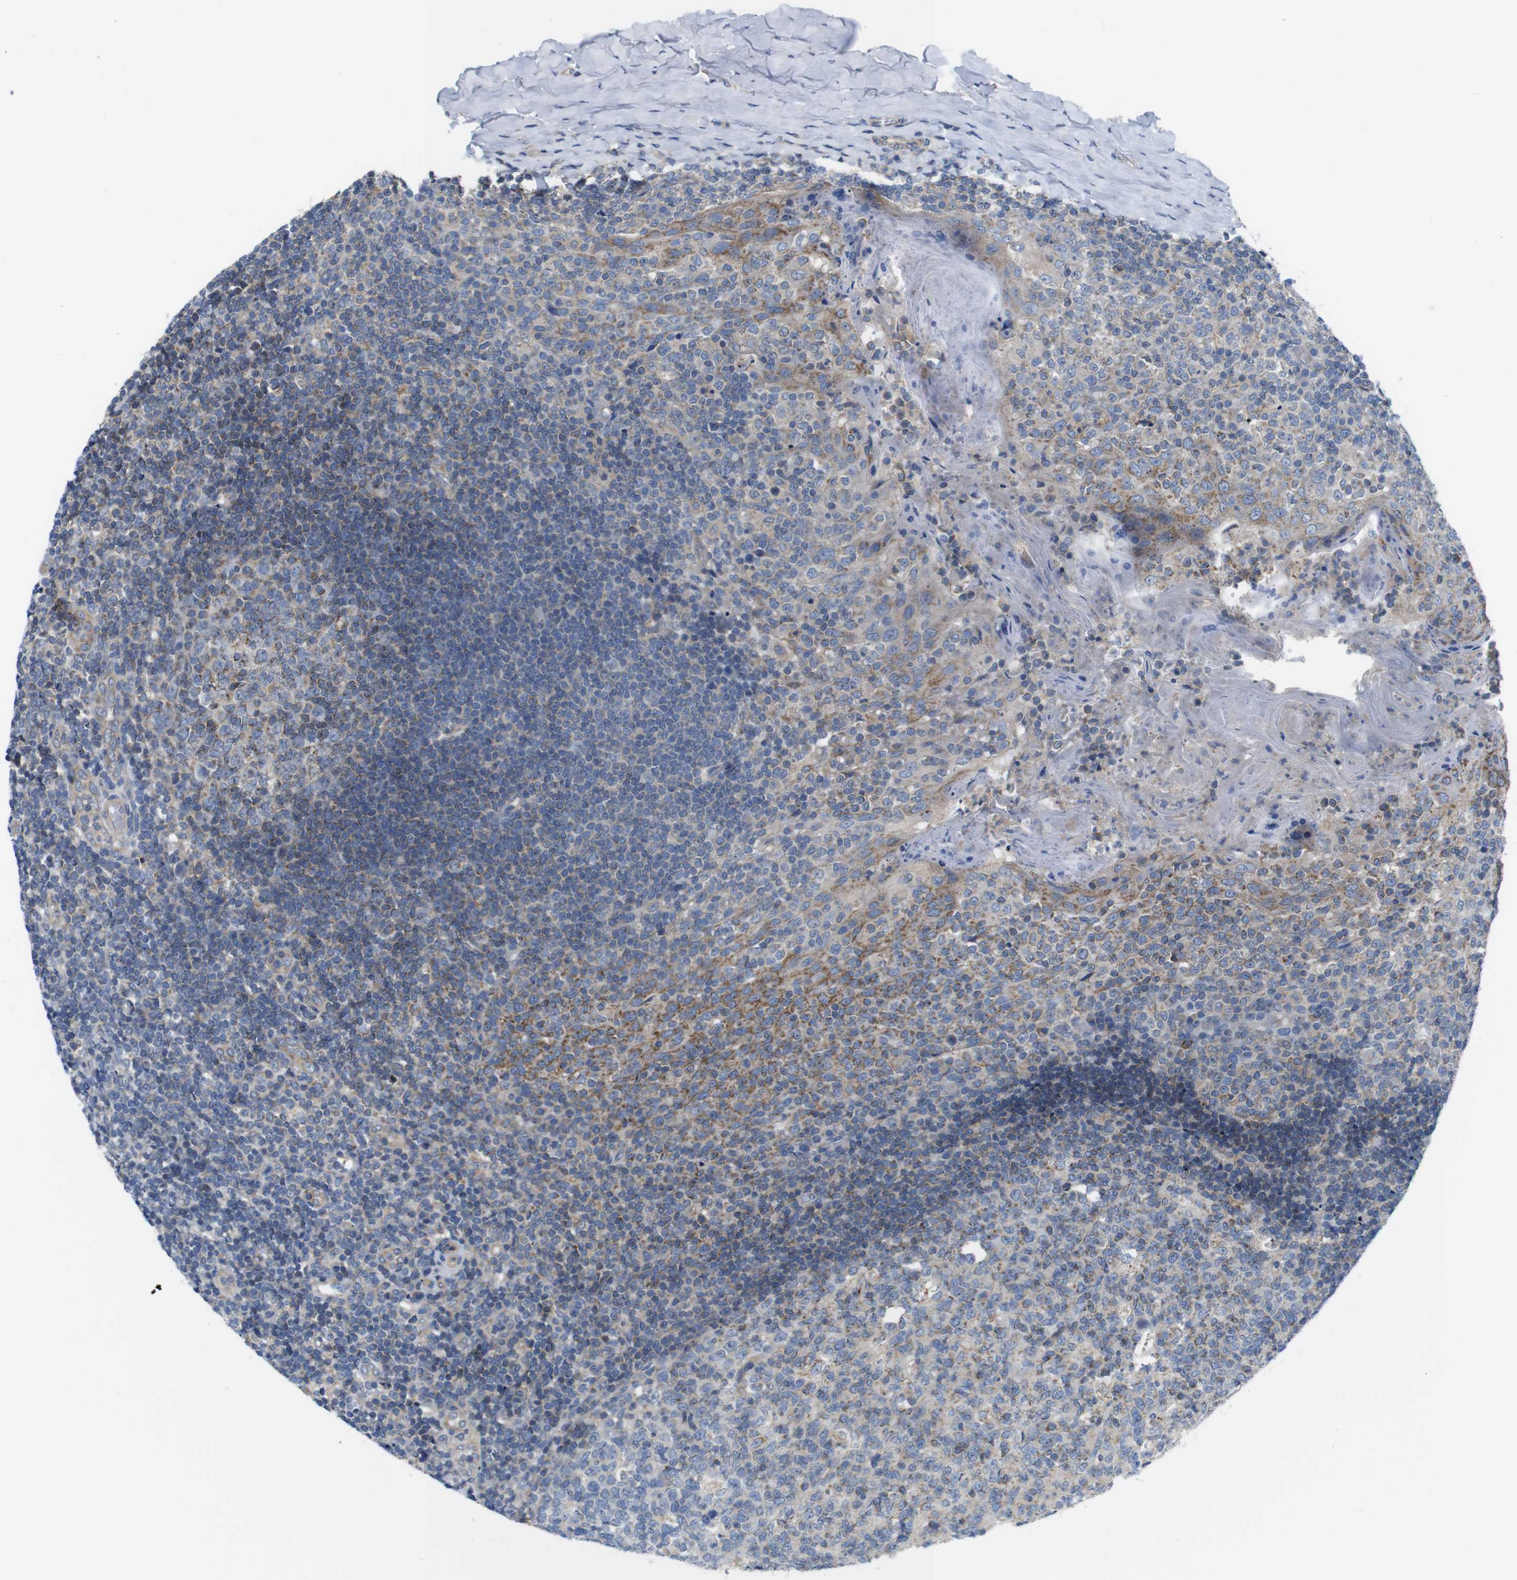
{"staining": {"intensity": "weak", "quantity": "25%-75%", "location": "cytoplasmic/membranous"}, "tissue": "tonsil", "cell_type": "Germinal center cells", "image_type": "normal", "snomed": [{"axis": "morphology", "description": "Normal tissue, NOS"}, {"axis": "topography", "description": "Tonsil"}], "caption": "Weak cytoplasmic/membranous expression for a protein is seen in about 25%-75% of germinal center cells of normal tonsil using immunohistochemistry (IHC).", "gene": "PDCD1LG2", "patient": {"sex": "female", "age": 19}}